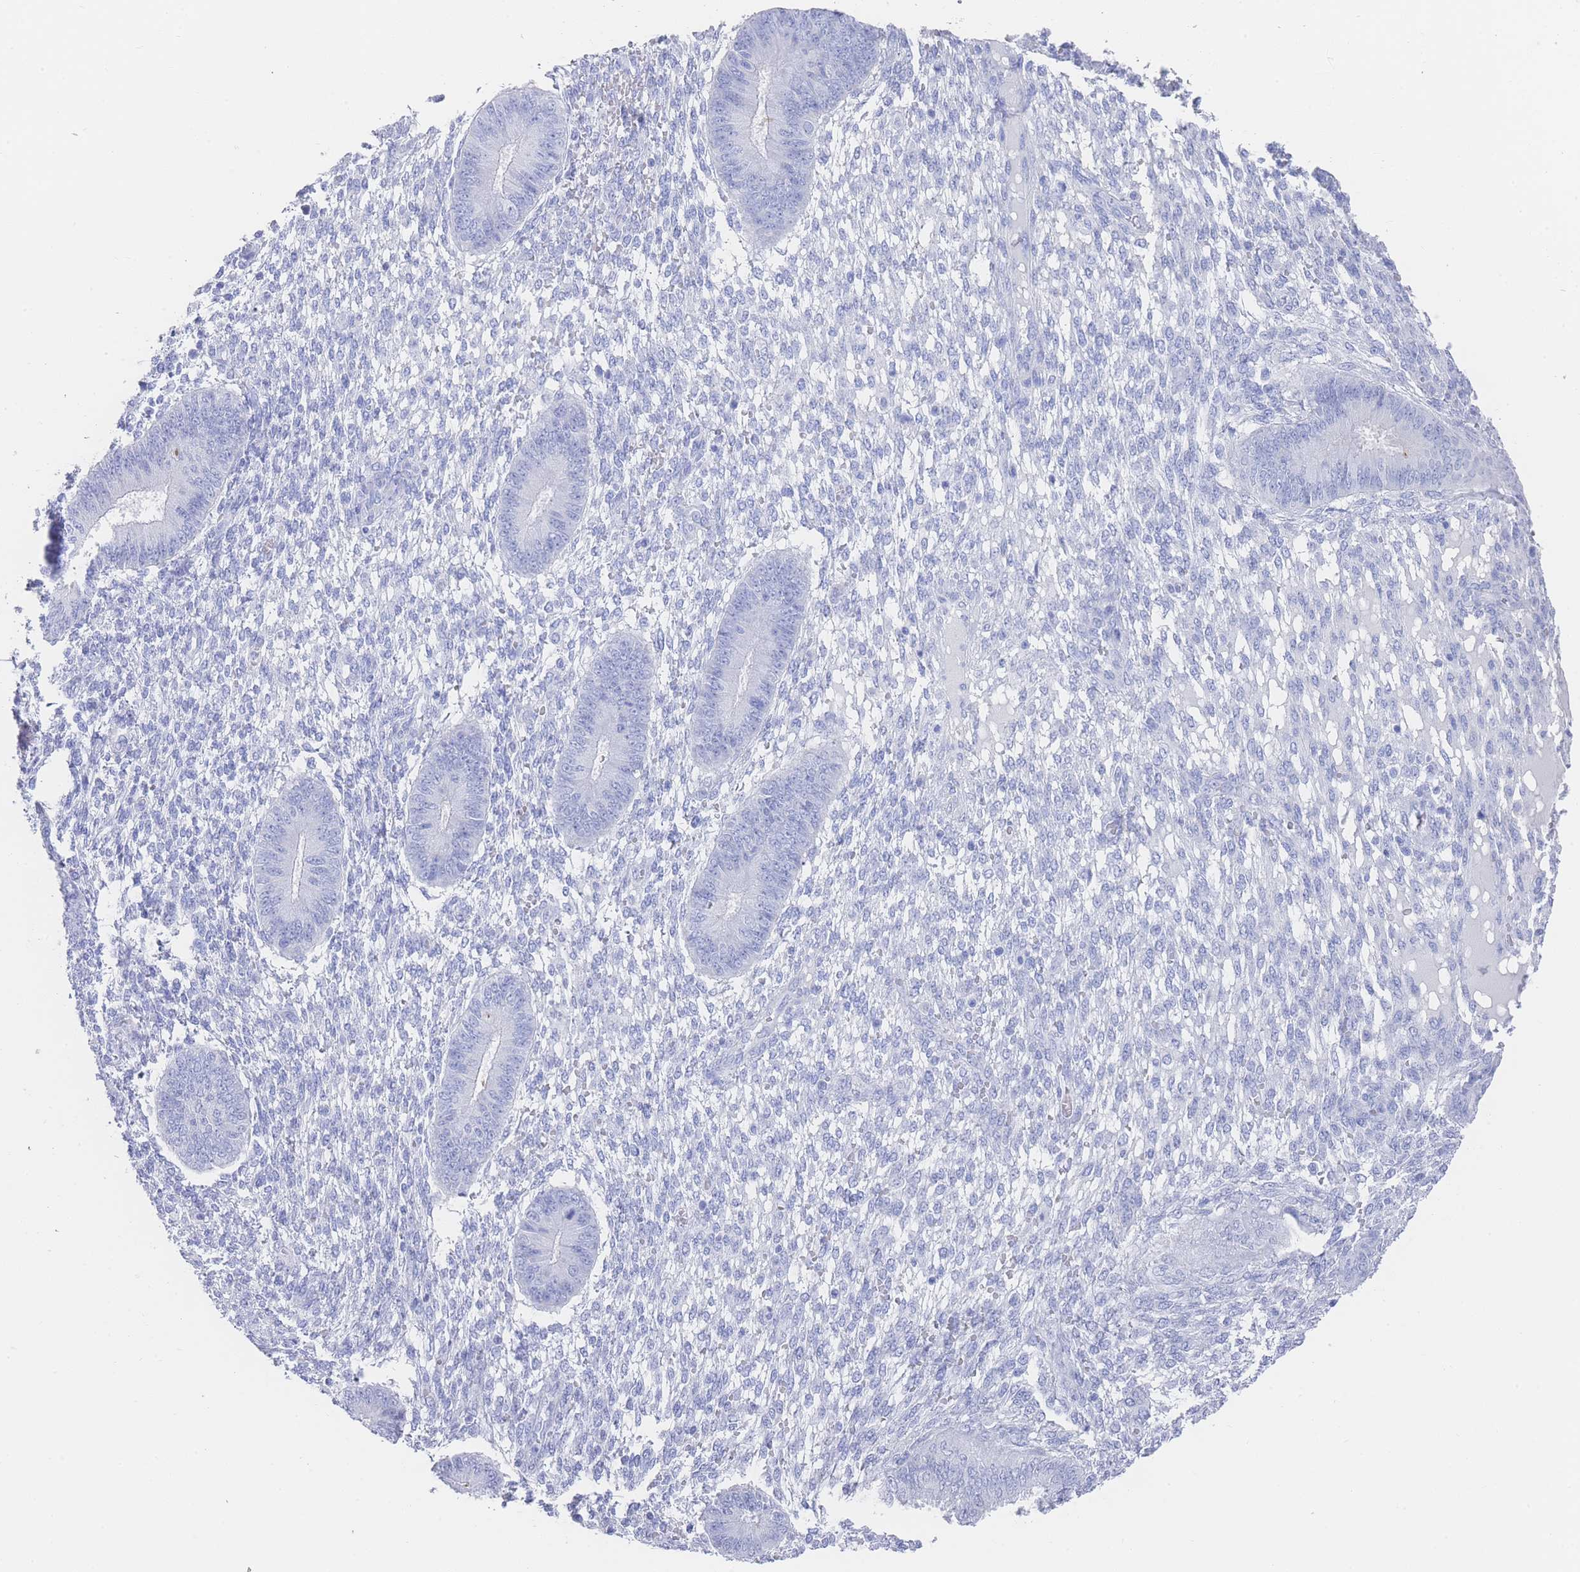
{"staining": {"intensity": "negative", "quantity": "none", "location": "none"}, "tissue": "endometrium", "cell_type": "Cells in endometrial stroma", "image_type": "normal", "snomed": [{"axis": "morphology", "description": "Normal tissue, NOS"}, {"axis": "topography", "description": "Endometrium"}], "caption": "Immunohistochemistry (IHC) image of unremarkable endometrium: human endometrium stained with DAB (3,3'-diaminobenzidine) demonstrates no significant protein positivity in cells in endometrial stroma.", "gene": "LRRC37A2", "patient": {"sex": "female", "age": 49}}